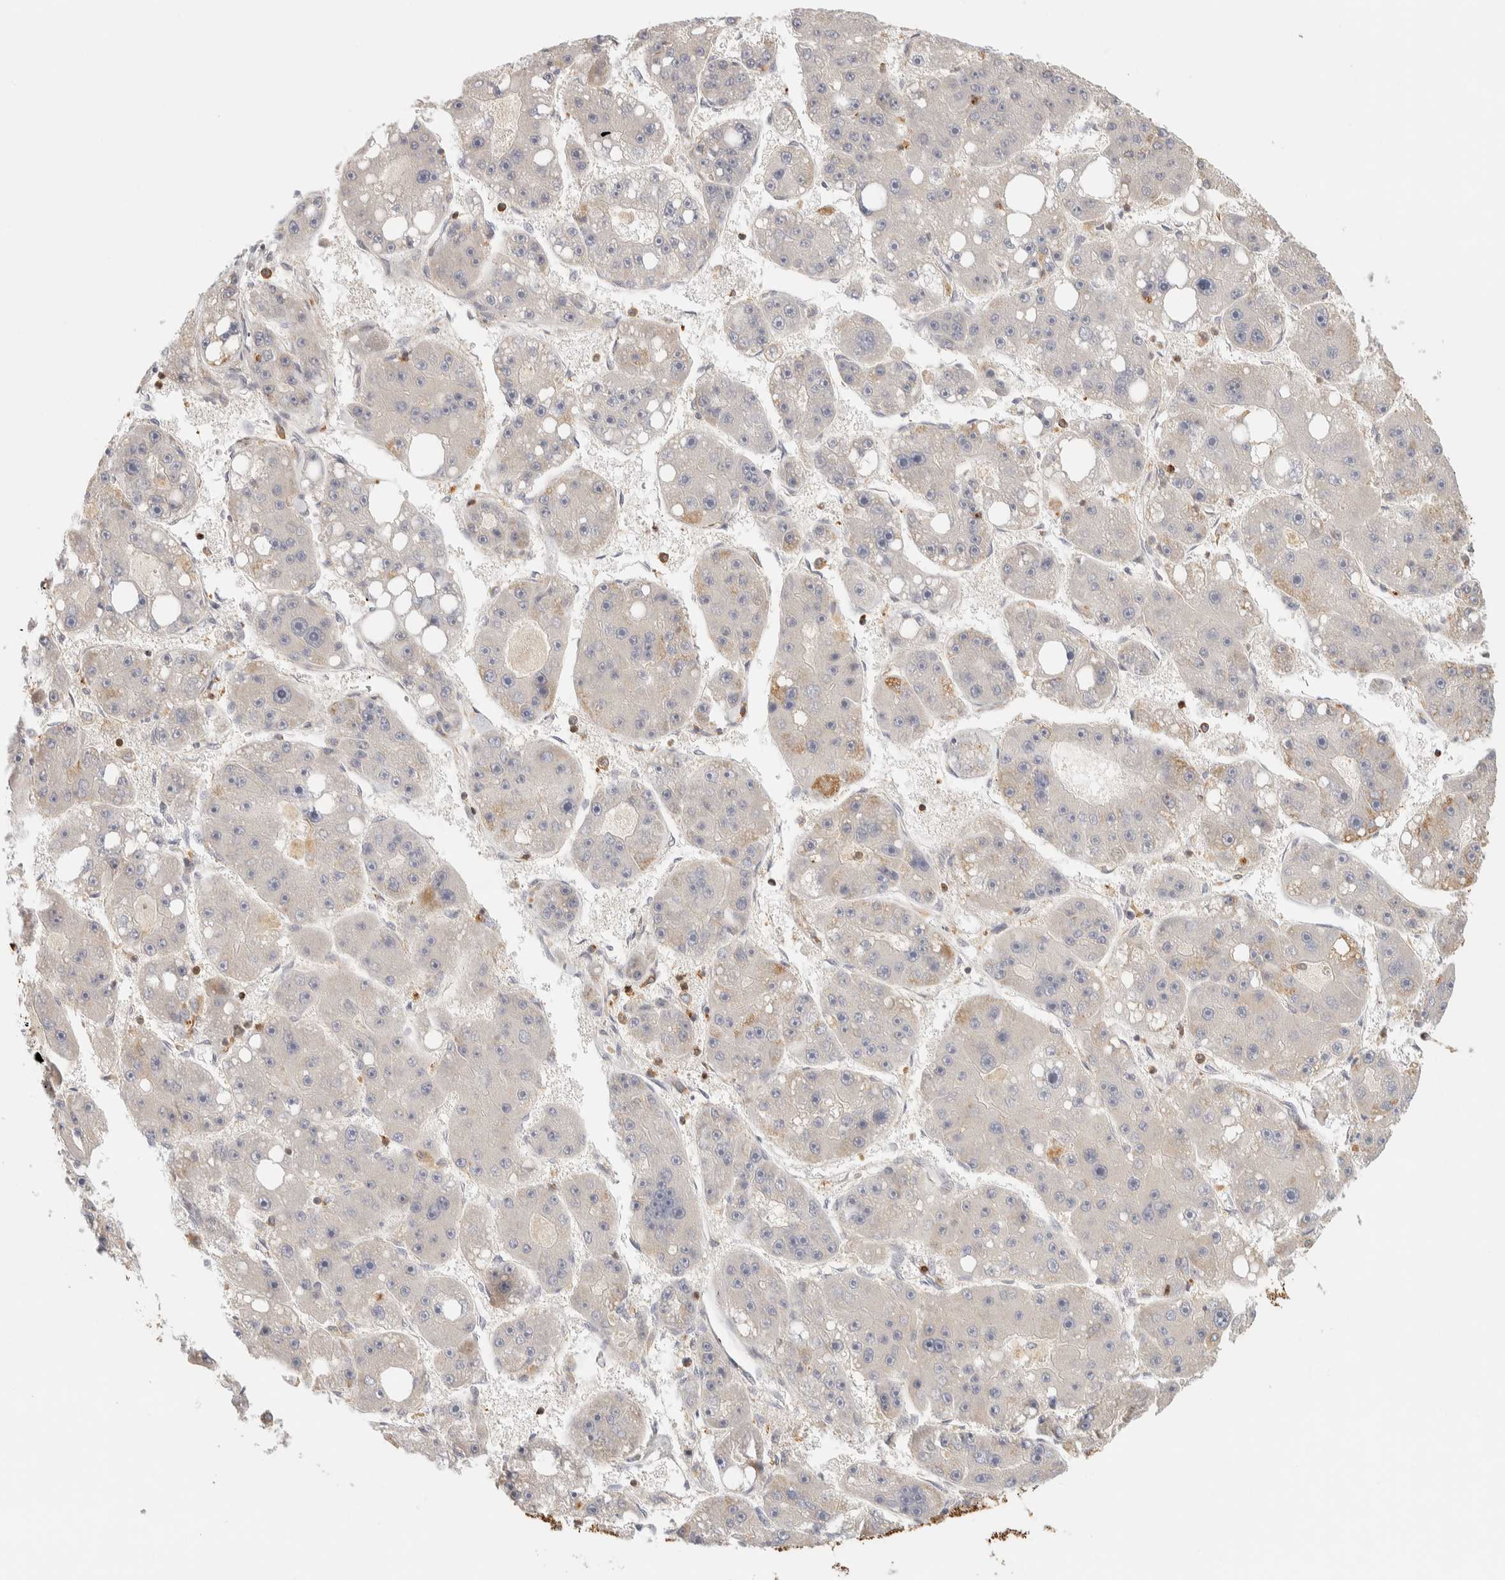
{"staining": {"intensity": "negative", "quantity": "none", "location": "none"}, "tissue": "liver cancer", "cell_type": "Tumor cells", "image_type": "cancer", "snomed": [{"axis": "morphology", "description": "Carcinoma, Hepatocellular, NOS"}, {"axis": "topography", "description": "Liver"}], "caption": "Tumor cells are negative for brown protein staining in liver hepatocellular carcinoma.", "gene": "RUNDC1", "patient": {"sex": "female", "age": 61}}